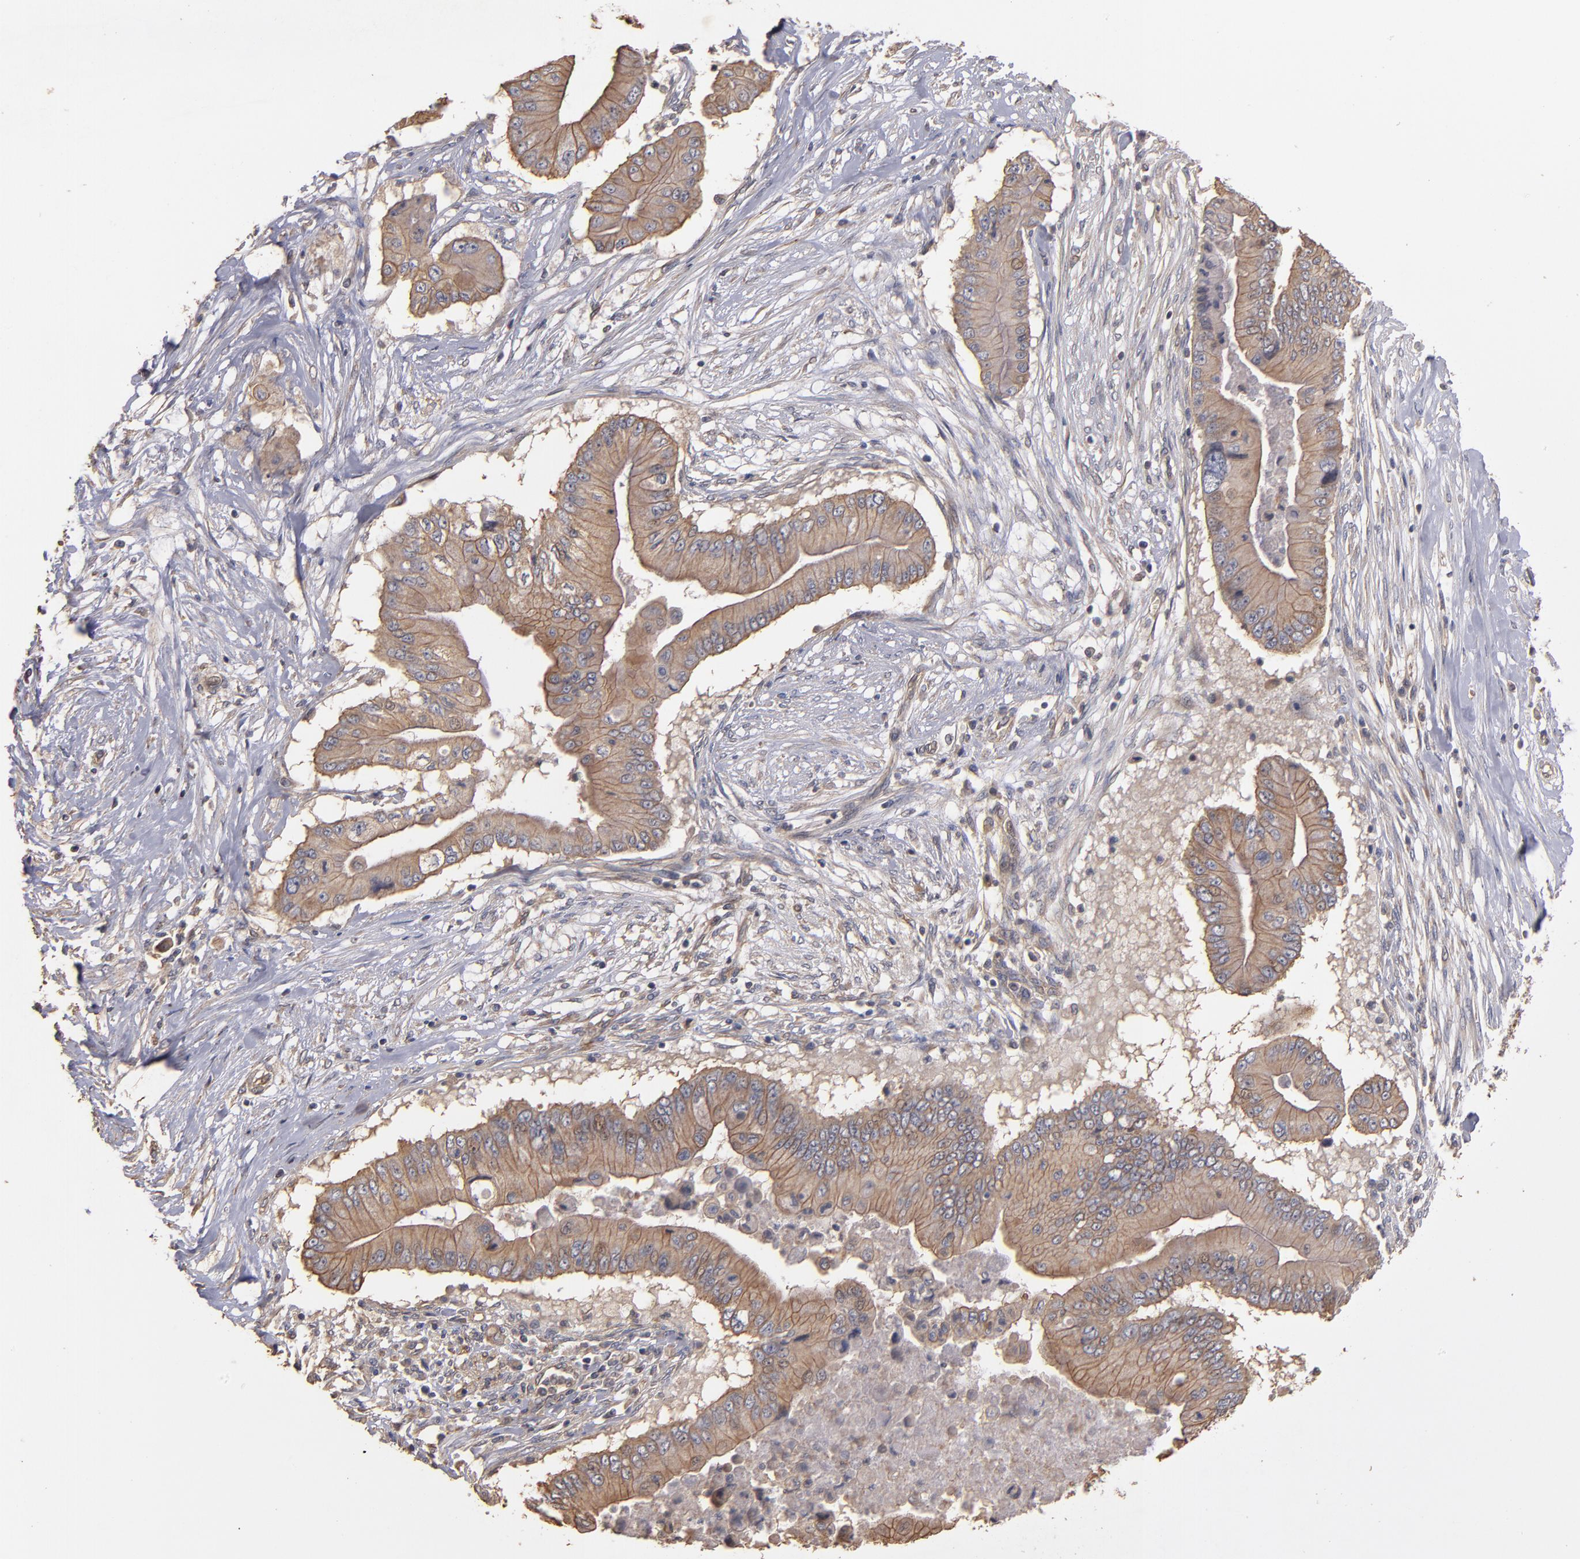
{"staining": {"intensity": "moderate", "quantity": ">75%", "location": "cytoplasmic/membranous,nuclear"}, "tissue": "pancreatic cancer", "cell_type": "Tumor cells", "image_type": "cancer", "snomed": [{"axis": "morphology", "description": "Adenocarcinoma, NOS"}, {"axis": "topography", "description": "Pancreas"}], "caption": "Brown immunohistochemical staining in human pancreatic cancer (adenocarcinoma) shows moderate cytoplasmic/membranous and nuclear expression in about >75% of tumor cells.", "gene": "DMD", "patient": {"sex": "male", "age": 62}}